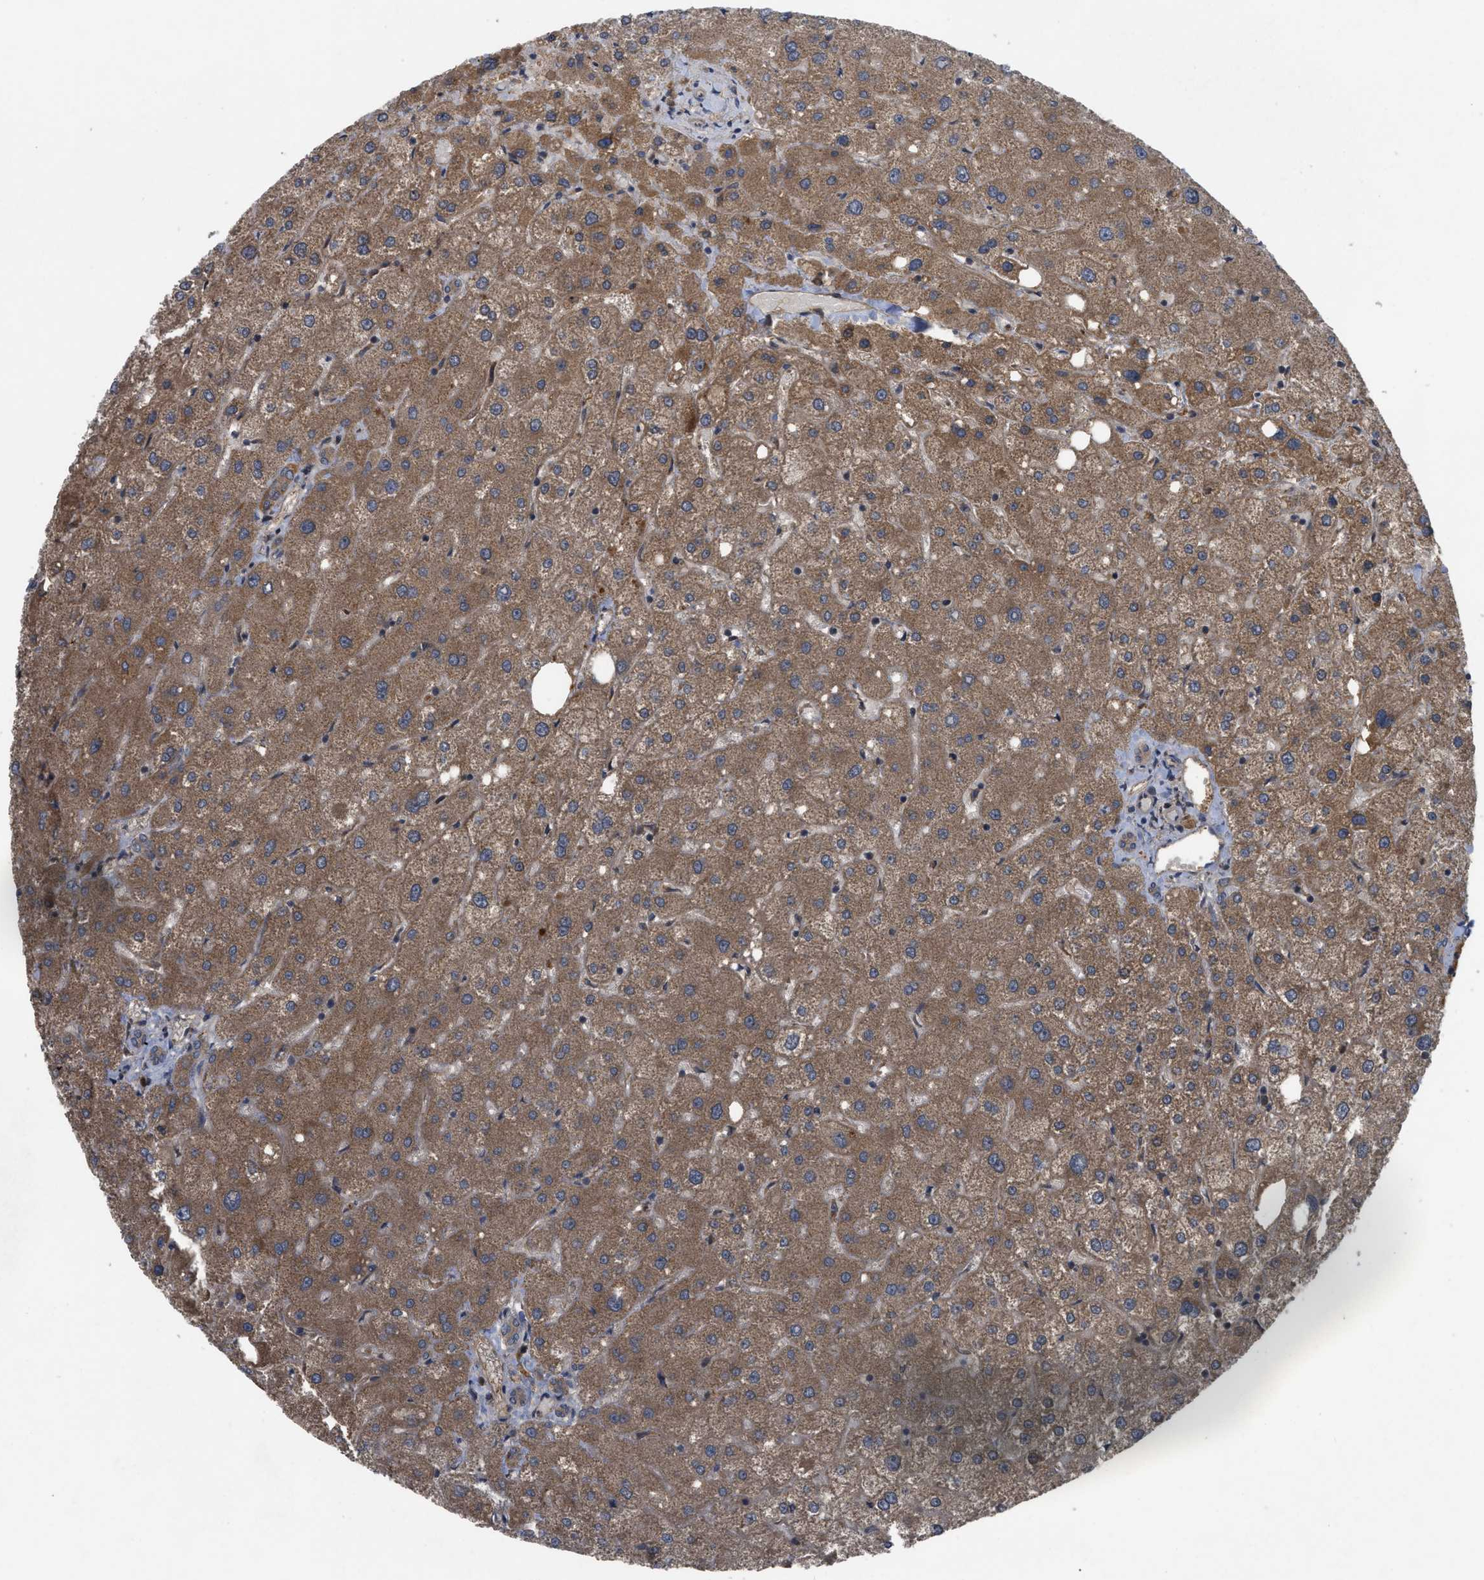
{"staining": {"intensity": "moderate", "quantity": ">75%", "location": "cytoplasmic/membranous"}, "tissue": "liver", "cell_type": "Cholangiocytes", "image_type": "normal", "snomed": [{"axis": "morphology", "description": "Normal tissue, NOS"}, {"axis": "topography", "description": "Liver"}], "caption": "IHC image of normal liver stained for a protein (brown), which displays medium levels of moderate cytoplasmic/membranous staining in about >75% of cholangiocytes.", "gene": "RAB2A", "patient": {"sex": "male", "age": 73}}